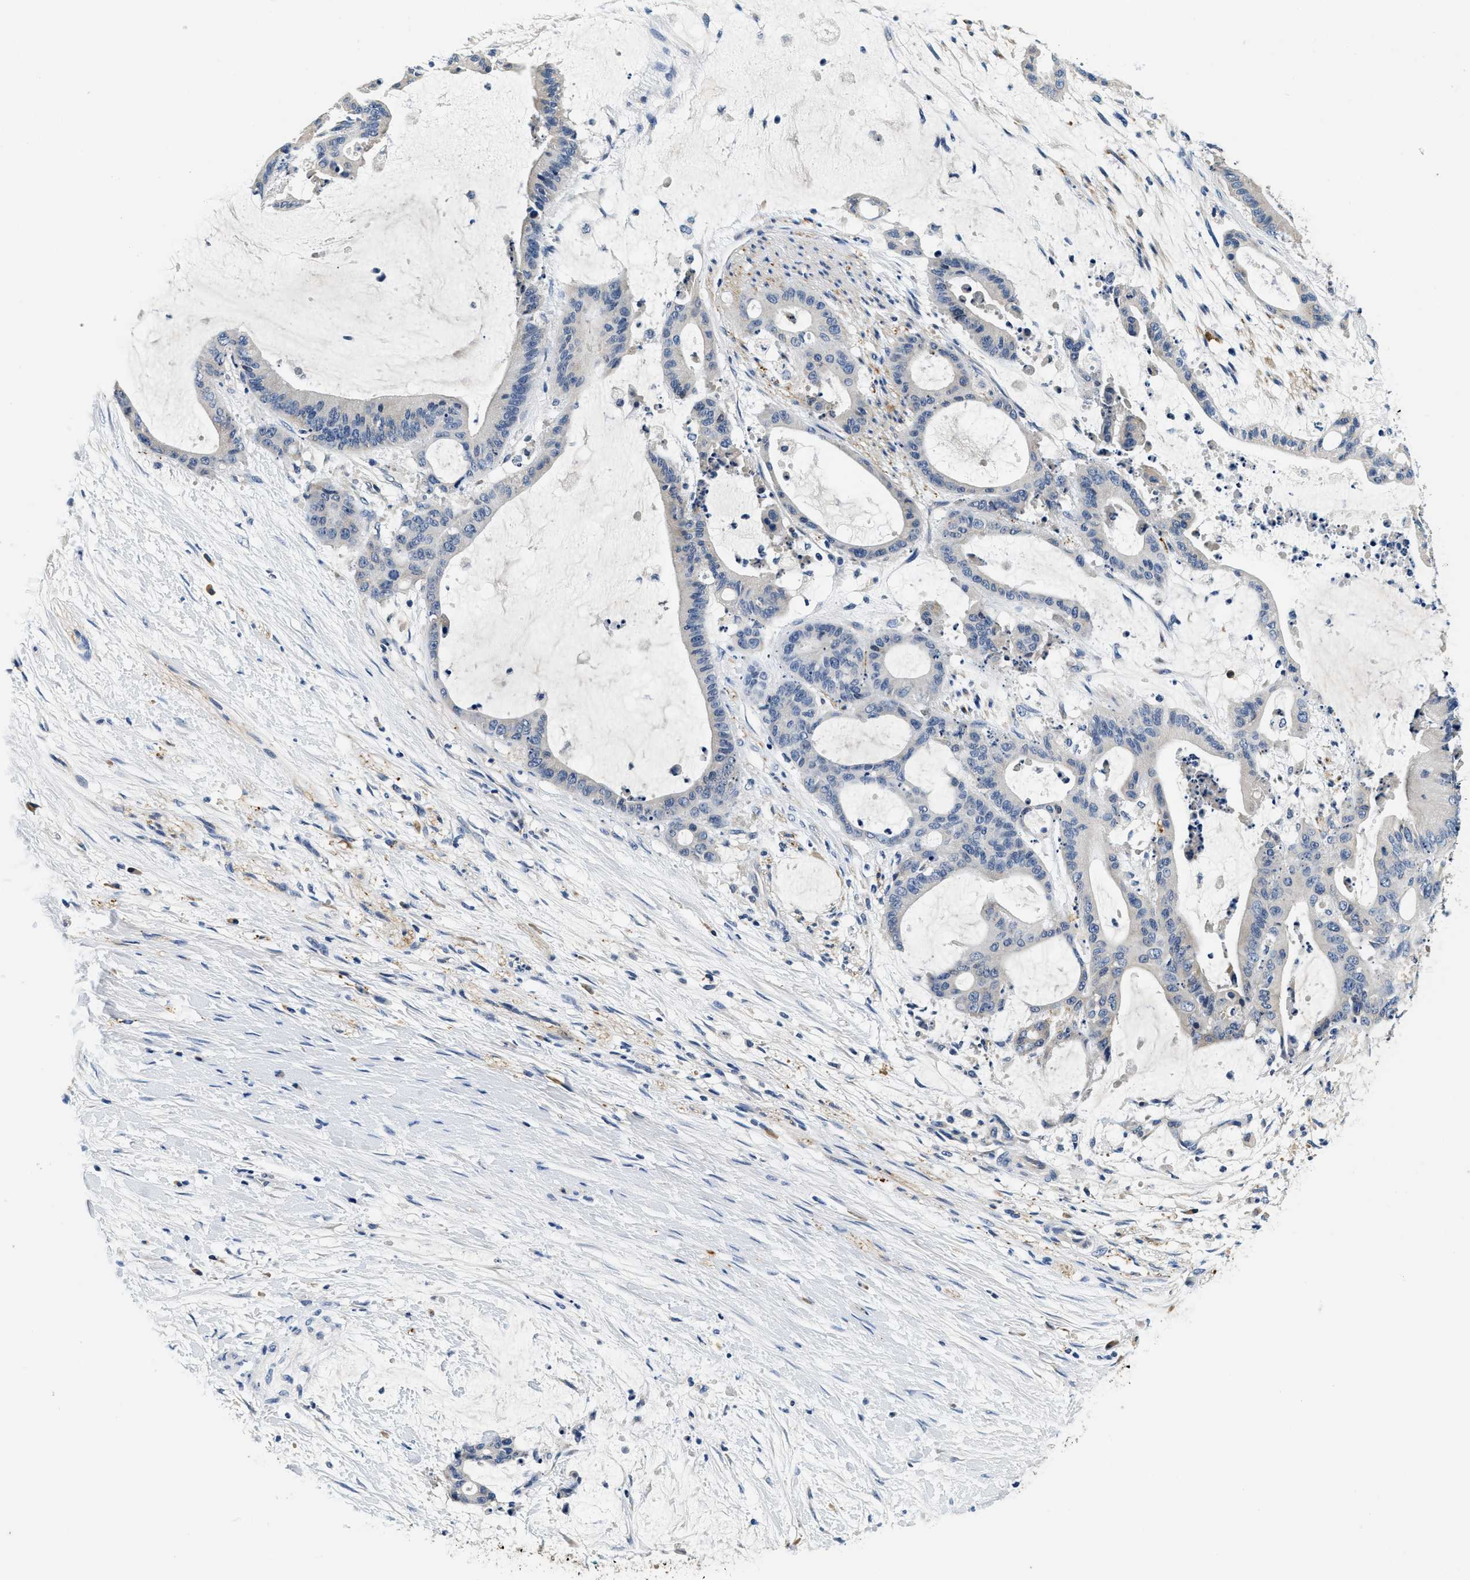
{"staining": {"intensity": "negative", "quantity": "none", "location": "none"}, "tissue": "liver cancer", "cell_type": "Tumor cells", "image_type": "cancer", "snomed": [{"axis": "morphology", "description": "Cholangiocarcinoma"}, {"axis": "topography", "description": "Liver"}], "caption": "A photomicrograph of liver cancer stained for a protein demonstrates no brown staining in tumor cells.", "gene": "ALDH3A2", "patient": {"sex": "female", "age": 73}}